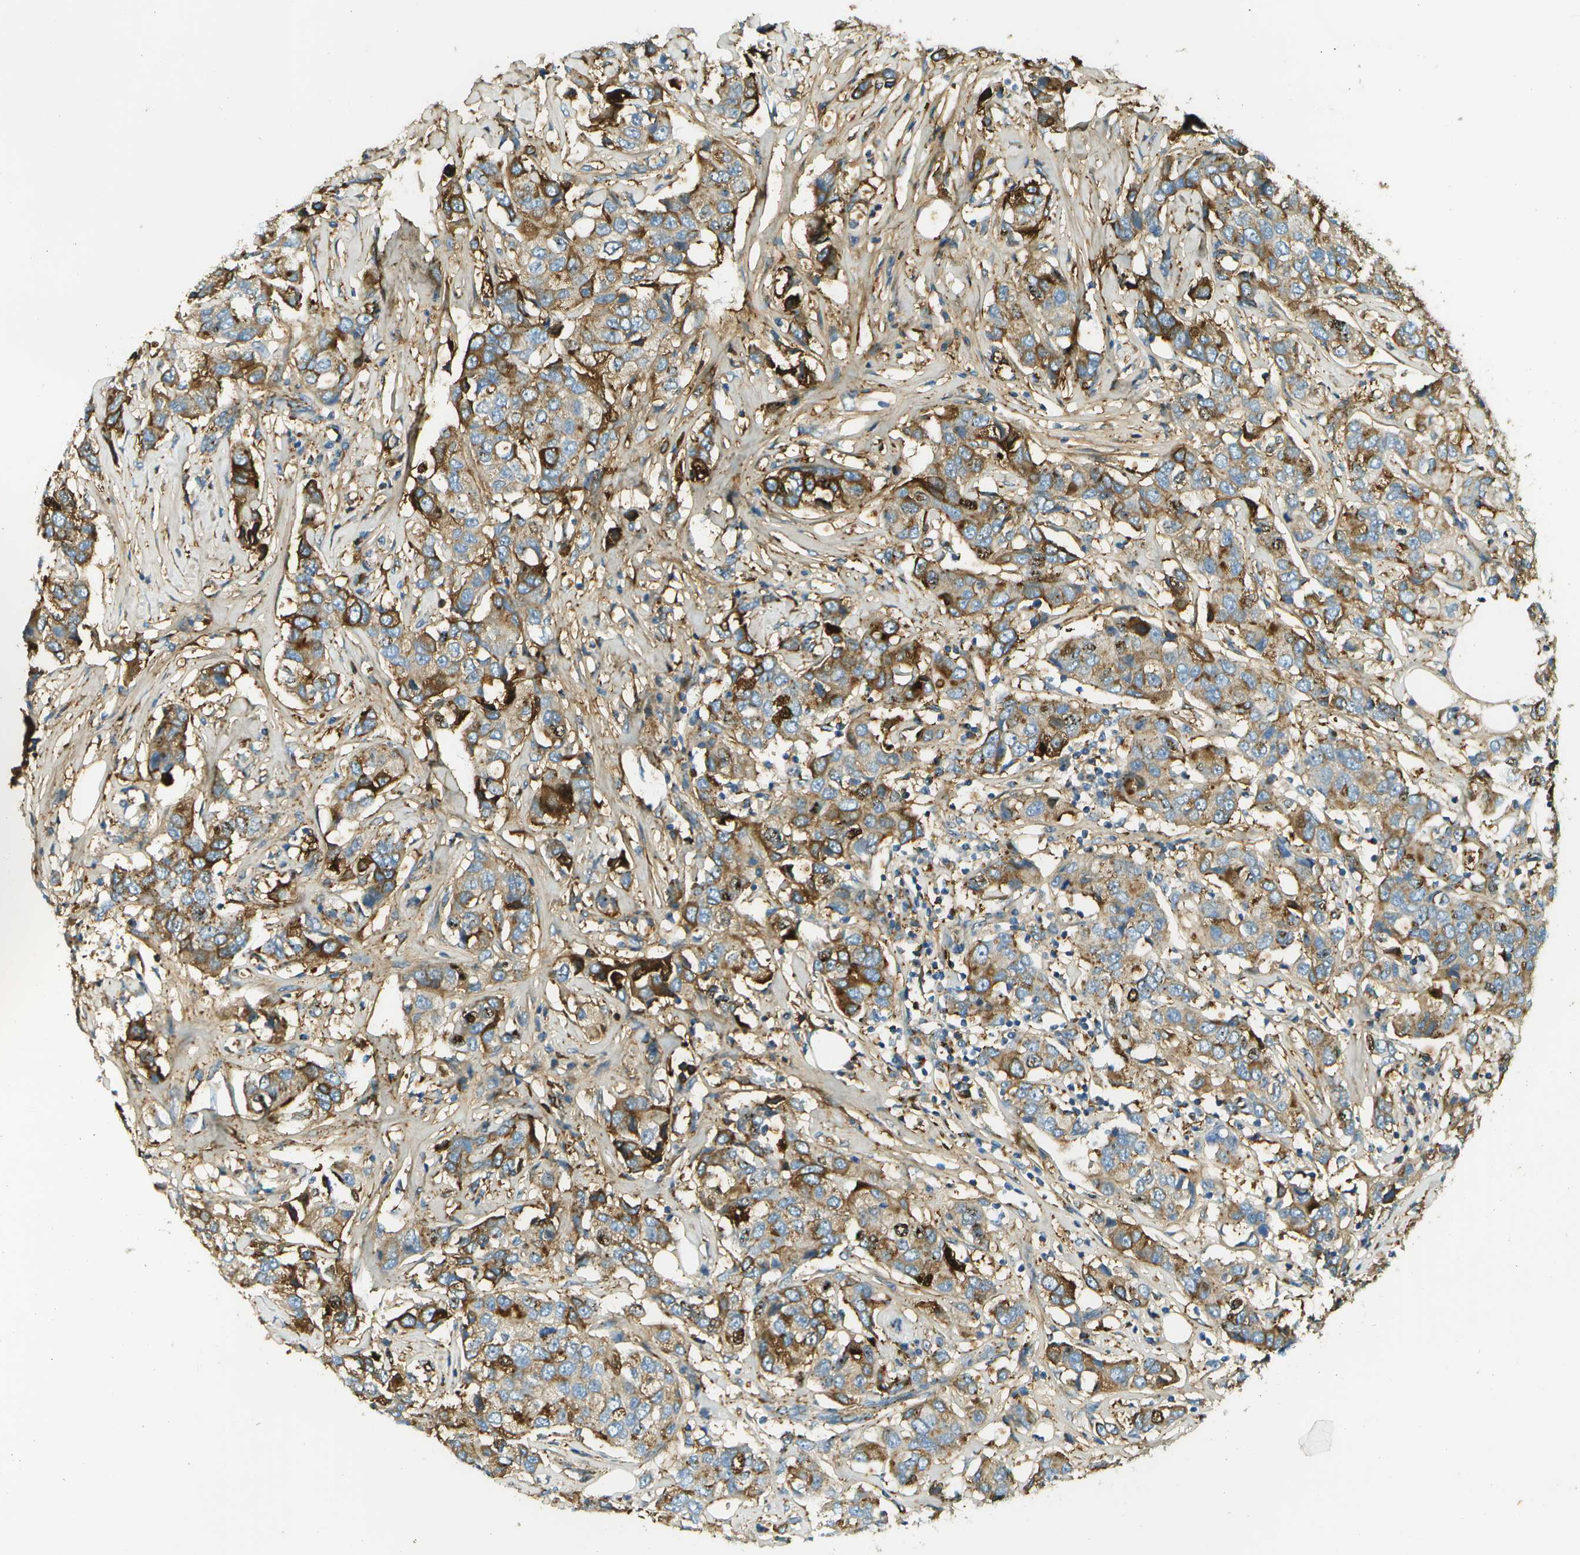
{"staining": {"intensity": "strong", "quantity": ">75%", "location": "cytoplasmic/membranous"}, "tissue": "breast cancer", "cell_type": "Tumor cells", "image_type": "cancer", "snomed": [{"axis": "morphology", "description": "Duct carcinoma"}, {"axis": "topography", "description": "Breast"}], "caption": "A photomicrograph showing strong cytoplasmic/membranous staining in about >75% of tumor cells in breast cancer, as visualized by brown immunohistochemical staining.", "gene": "DCN", "patient": {"sex": "female", "age": 80}}